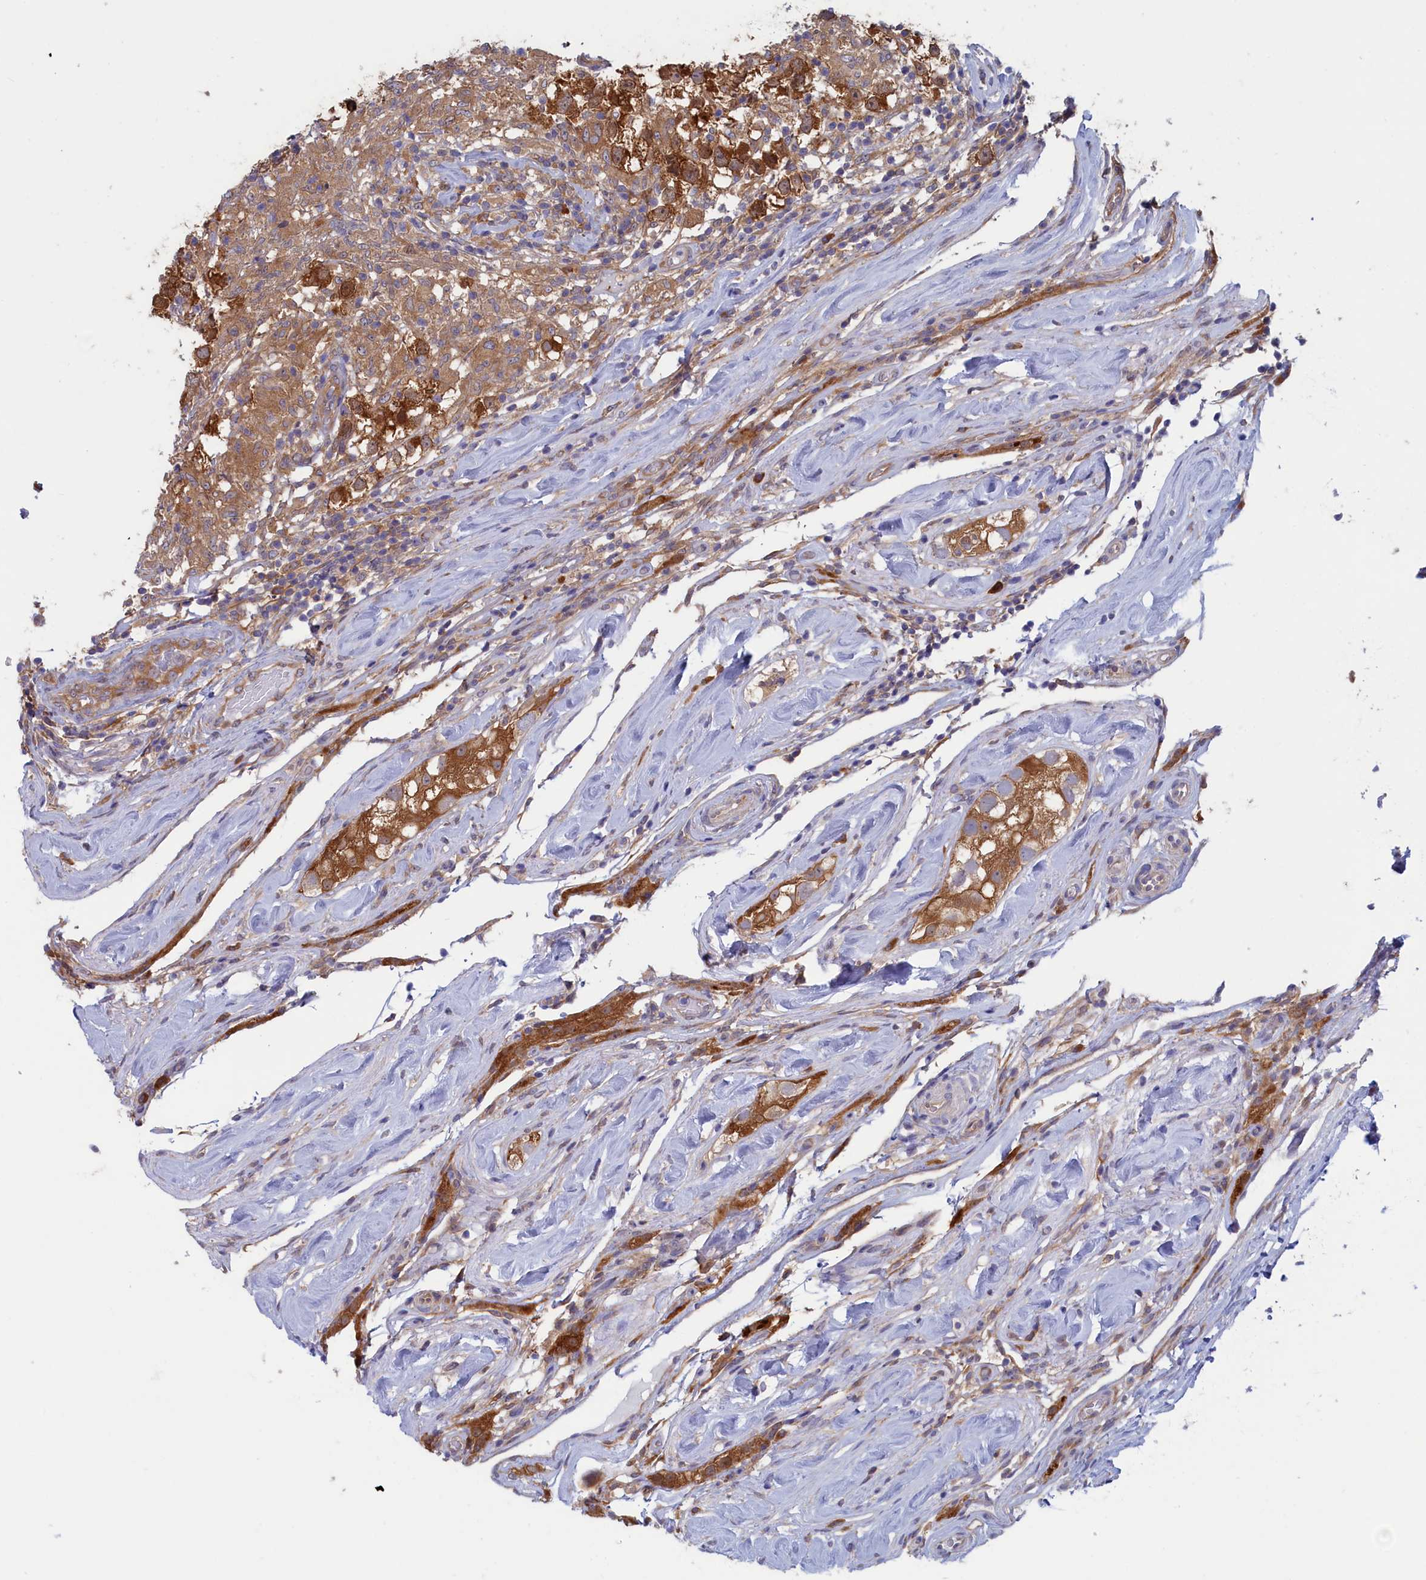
{"staining": {"intensity": "strong", "quantity": ">75%", "location": "cytoplasmic/membranous"}, "tissue": "testis cancer", "cell_type": "Tumor cells", "image_type": "cancer", "snomed": [{"axis": "morphology", "description": "Seminoma, NOS"}, {"axis": "topography", "description": "Testis"}], "caption": "A high amount of strong cytoplasmic/membranous expression is seen in about >75% of tumor cells in testis cancer (seminoma) tissue.", "gene": "SYNDIG1L", "patient": {"sex": "male", "age": 46}}